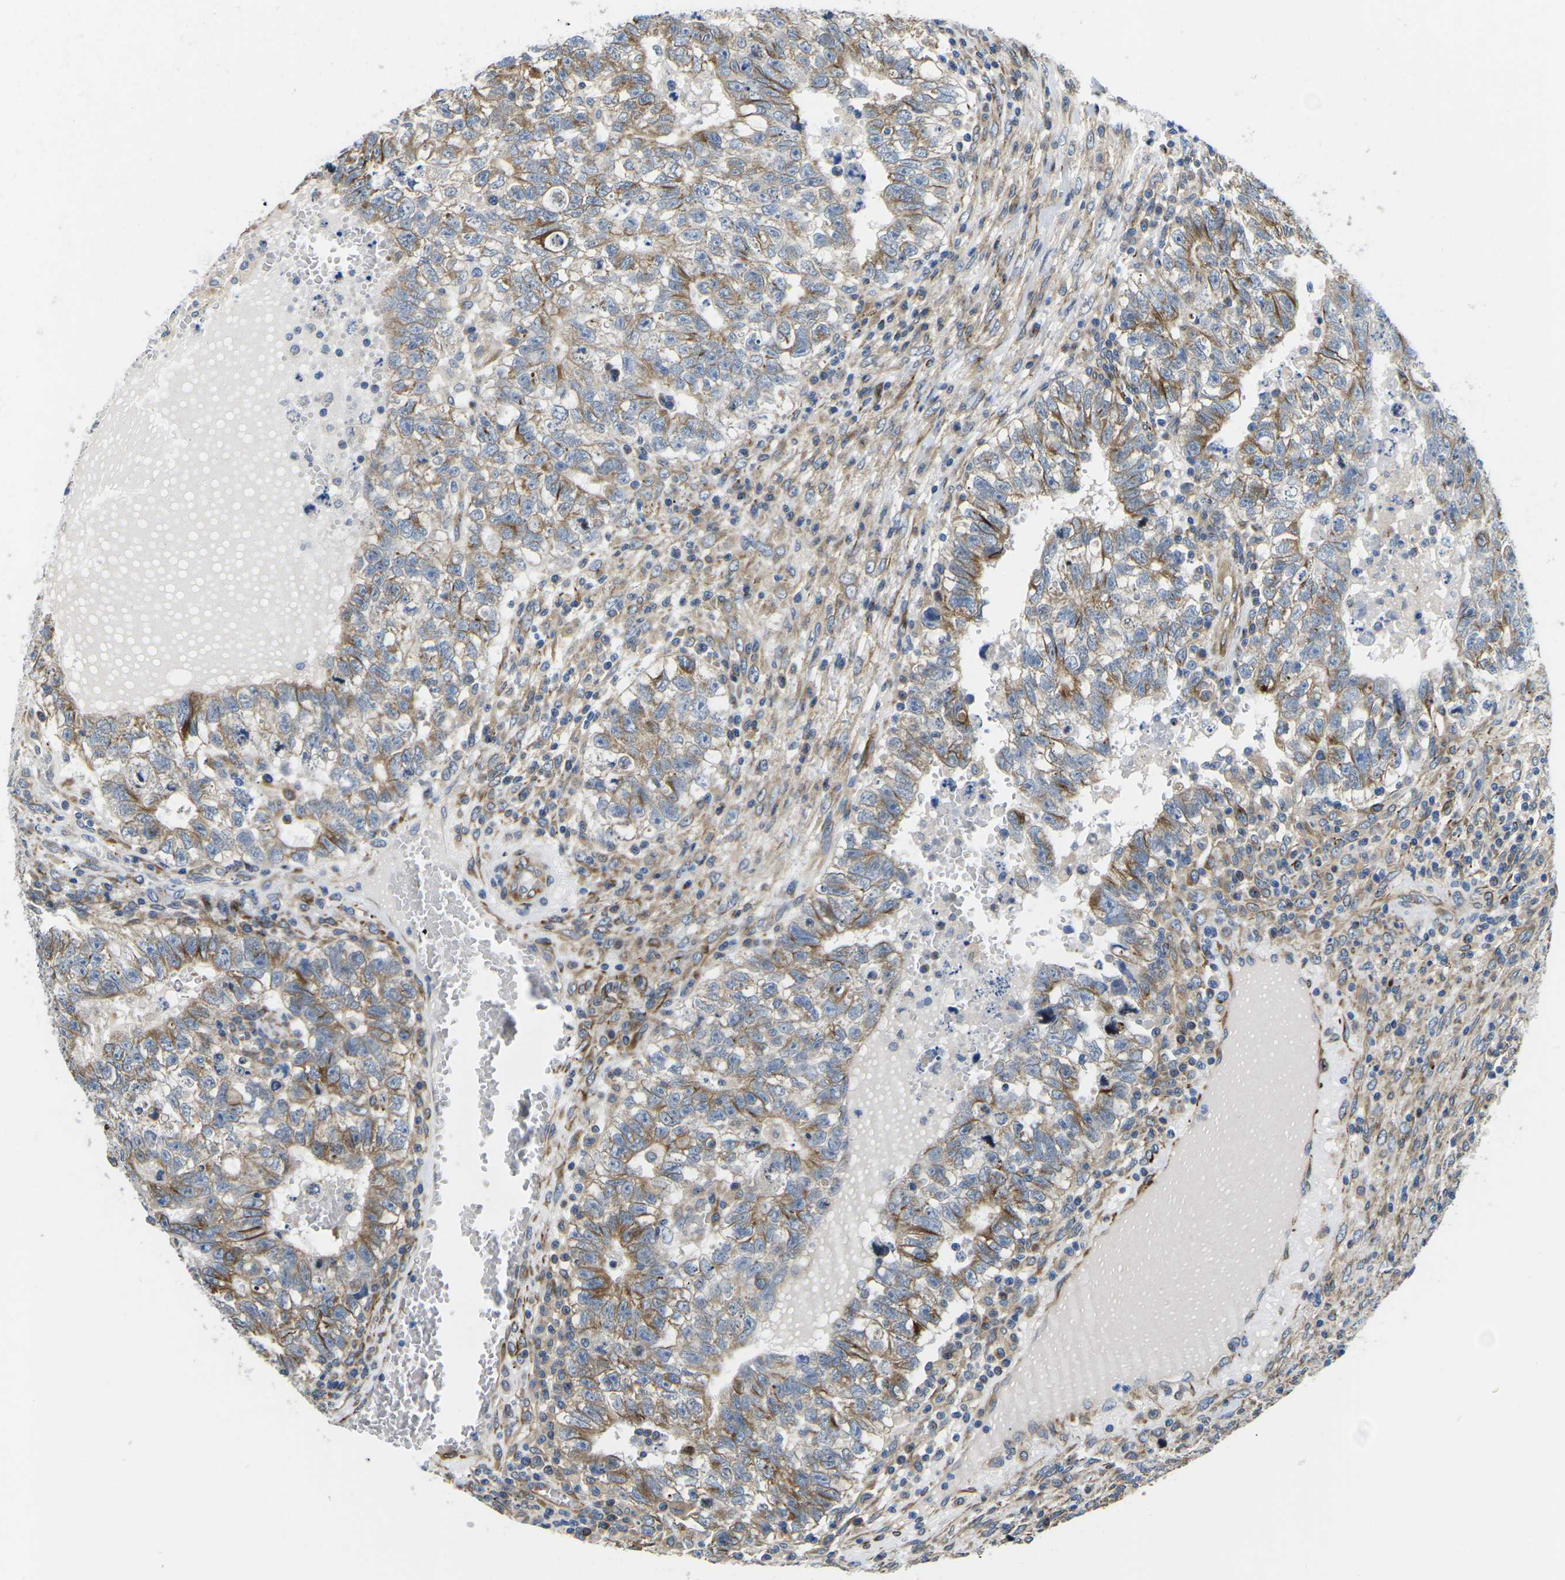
{"staining": {"intensity": "moderate", "quantity": "25%-75%", "location": "cytoplasmic/membranous"}, "tissue": "testis cancer", "cell_type": "Tumor cells", "image_type": "cancer", "snomed": [{"axis": "morphology", "description": "Seminoma, NOS"}, {"axis": "morphology", "description": "Carcinoma, Embryonal, NOS"}, {"axis": "topography", "description": "Testis"}], "caption": "Immunohistochemistry of human testis embryonal carcinoma reveals medium levels of moderate cytoplasmic/membranous staining in approximately 25%-75% of tumor cells. (DAB = brown stain, brightfield microscopy at high magnification).", "gene": "TMEFF2", "patient": {"sex": "male", "age": 38}}